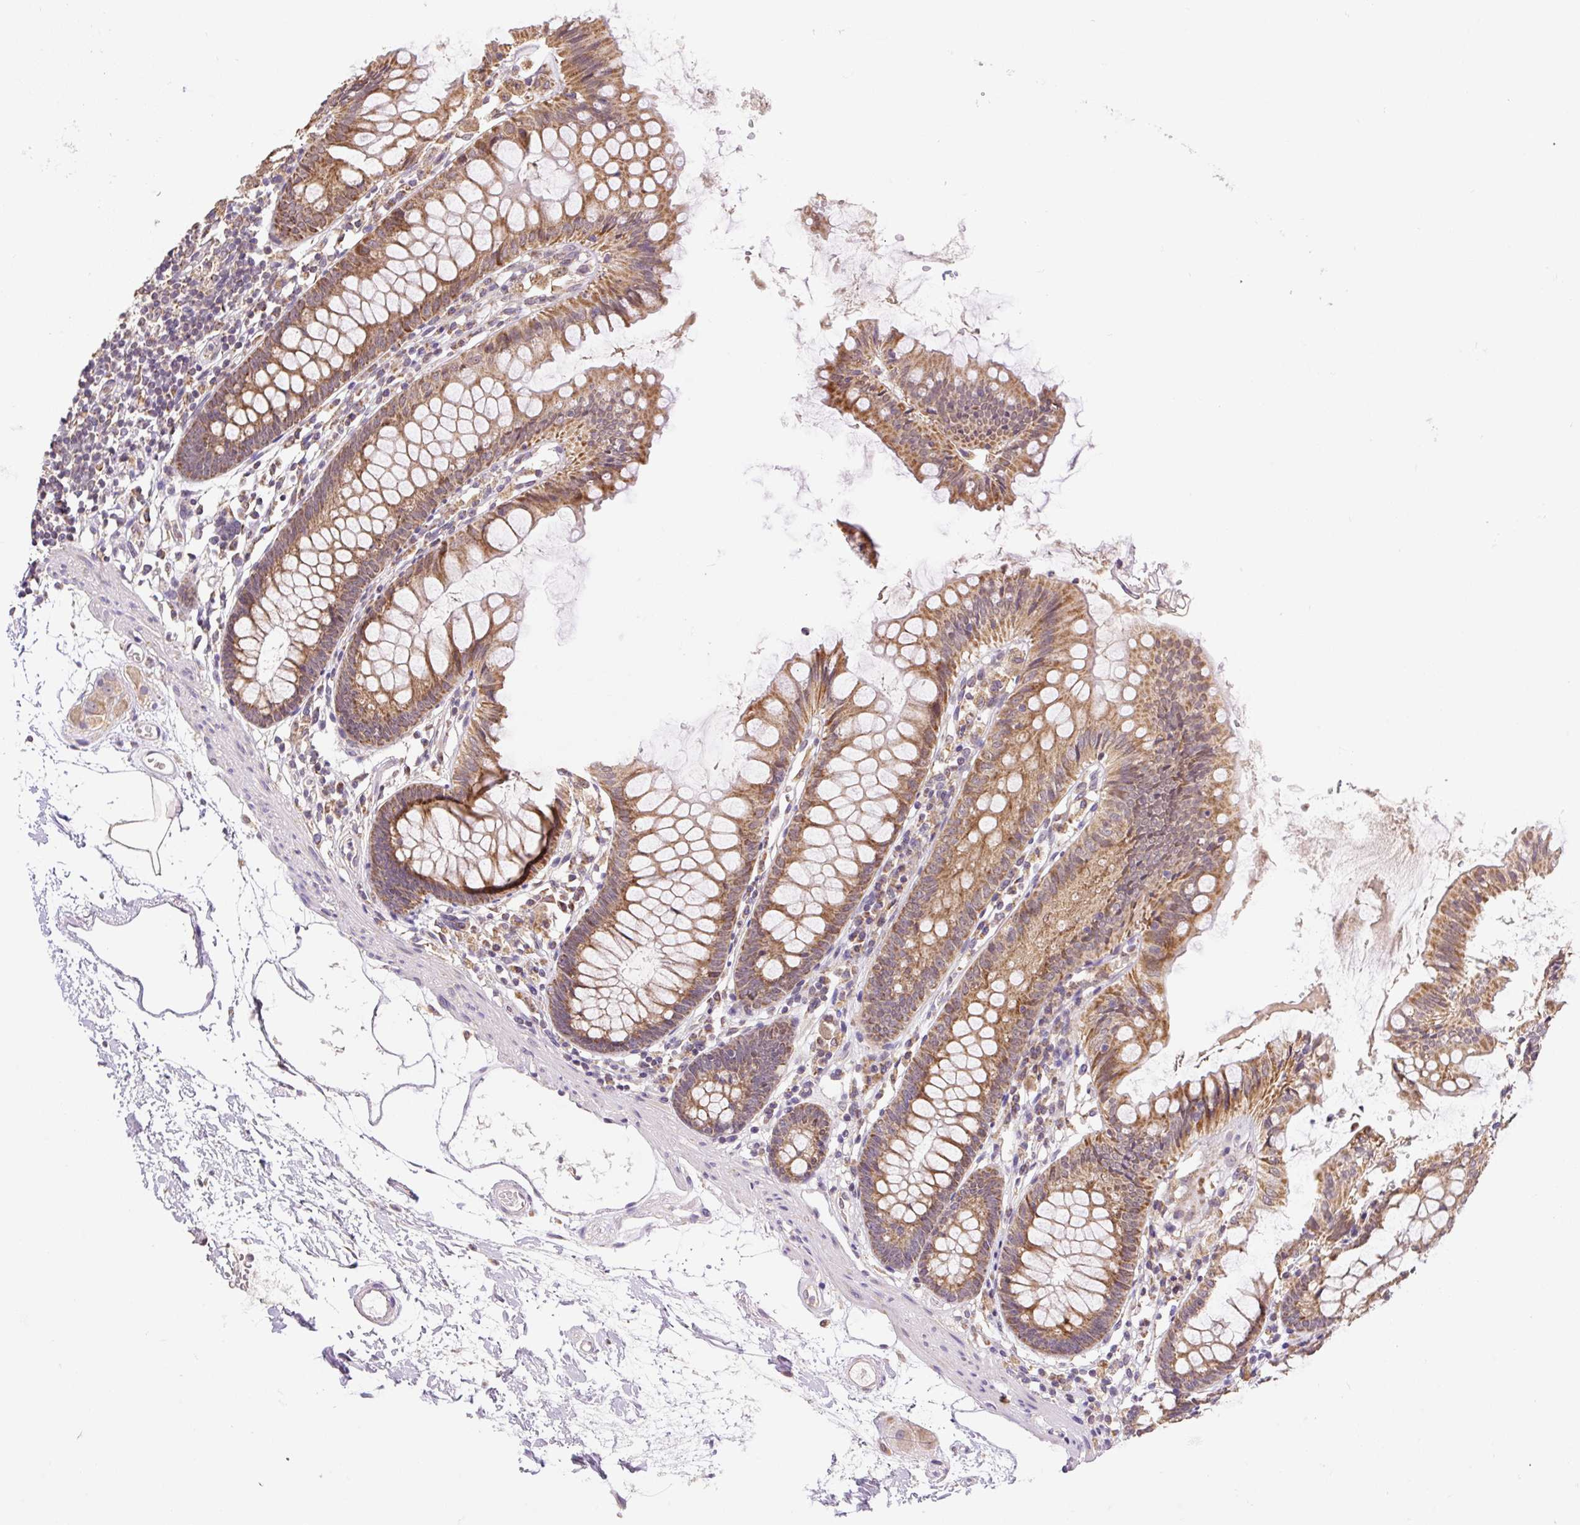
{"staining": {"intensity": "weak", "quantity": "25%-75%", "location": "cytoplasmic/membranous"}, "tissue": "colon", "cell_type": "Endothelial cells", "image_type": "normal", "snomed": [{"axis": "morphology", "description": "Normal tissue, NOS"}, {"axis": "topography", "description": "Colon"}], "caption": "Protein expression analysis of unremarkable human colon reveals weak cytoplasmic/membranous positivity in approximately 25%-75% of endothelial cells.", "gene": "MFSD9", "patient": {"sex": "female", "age": 84}}